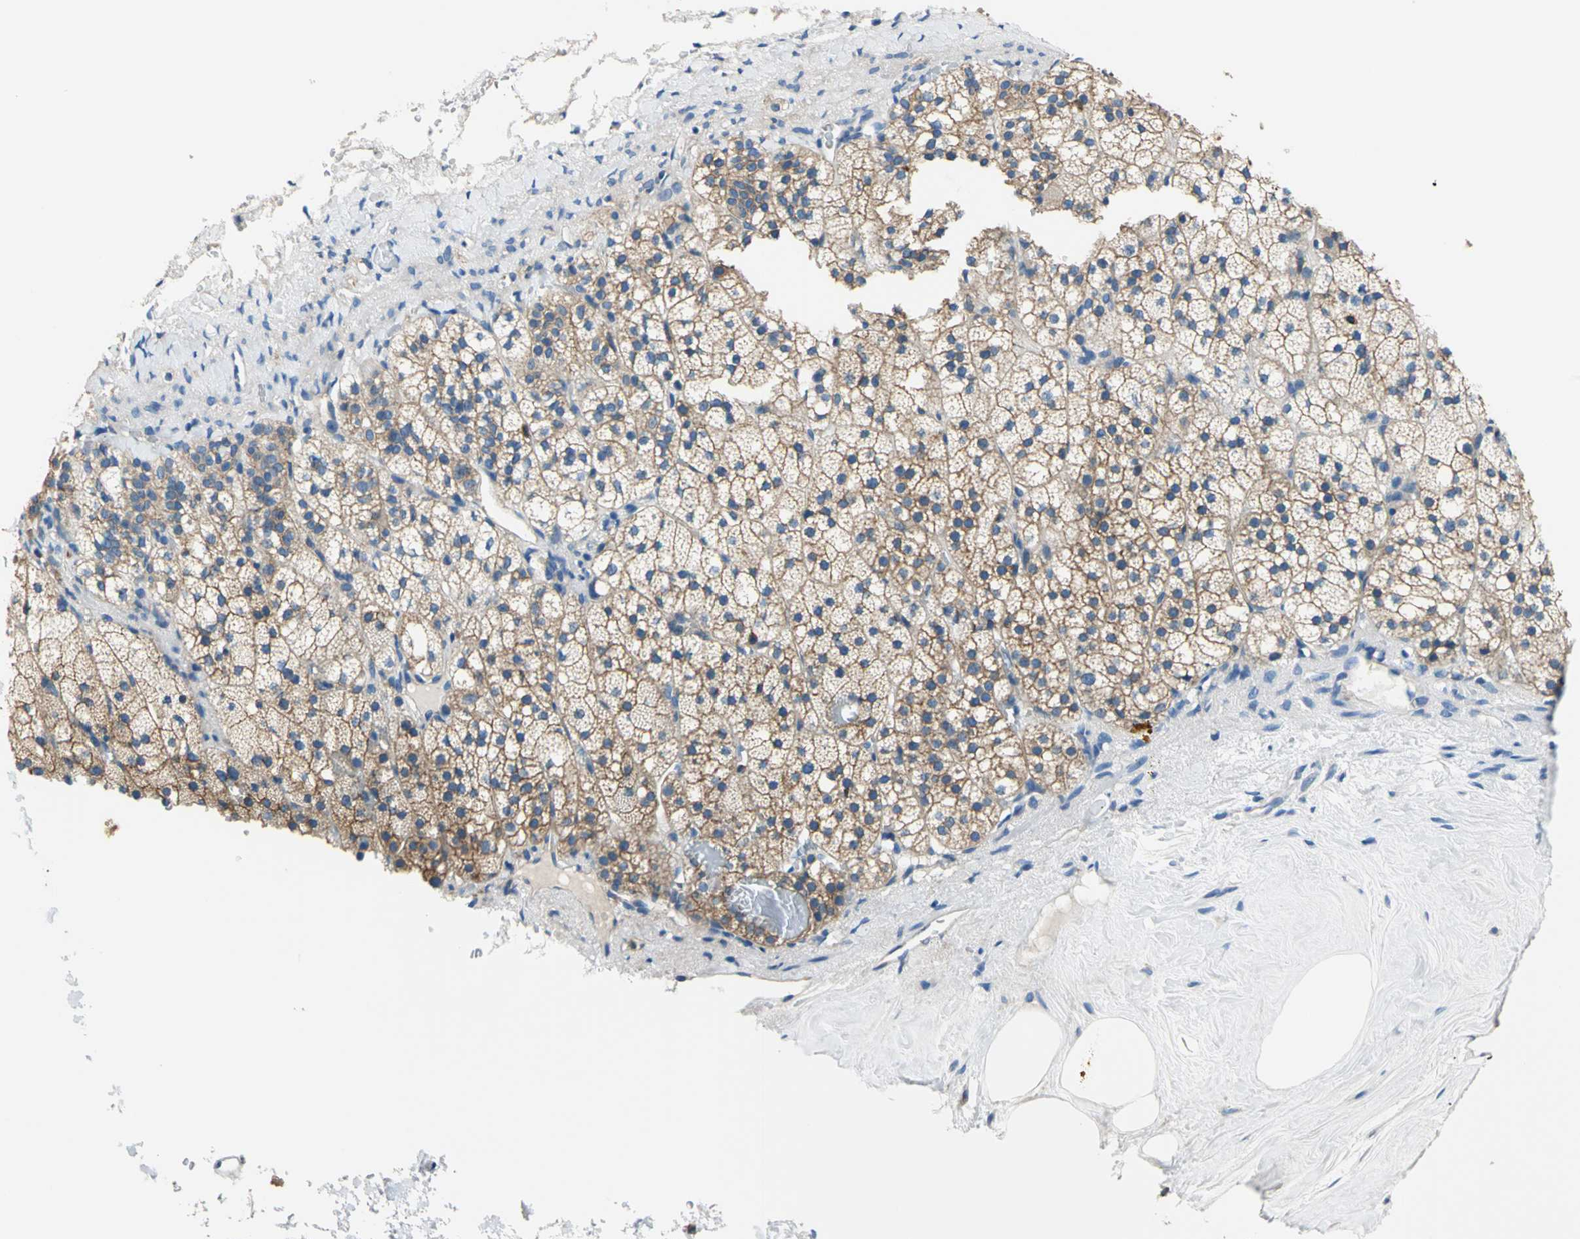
{"staining": {"intensity": "moderate", "quantity": ">75%", "location": "cytoplasmic/membranous"}, "tissue": "adrenal gland", "cell_type": "Glandular cells", "image_type": "normal", "snomed": [{"axis": "morphology", "description": "Normal tissue, NOS"}, {"axis": "topography", "description": "Adrenal gland"}], "caption": "DAB (3,3'-diaminobenzidine) immunohistochemical staining of benign adrenal gland demonstrates moderate cytoplasmic/membranous protein expression in approximately >75% of glandular cells. Using DAB (3,3'-diaminobenzidine) (brown) and hematoxylin (blue) stains, captured at high magnification using brightfield microscopy.", "gene": "SEPTIN11", "patient": {"sex": "male", "age": 35}}